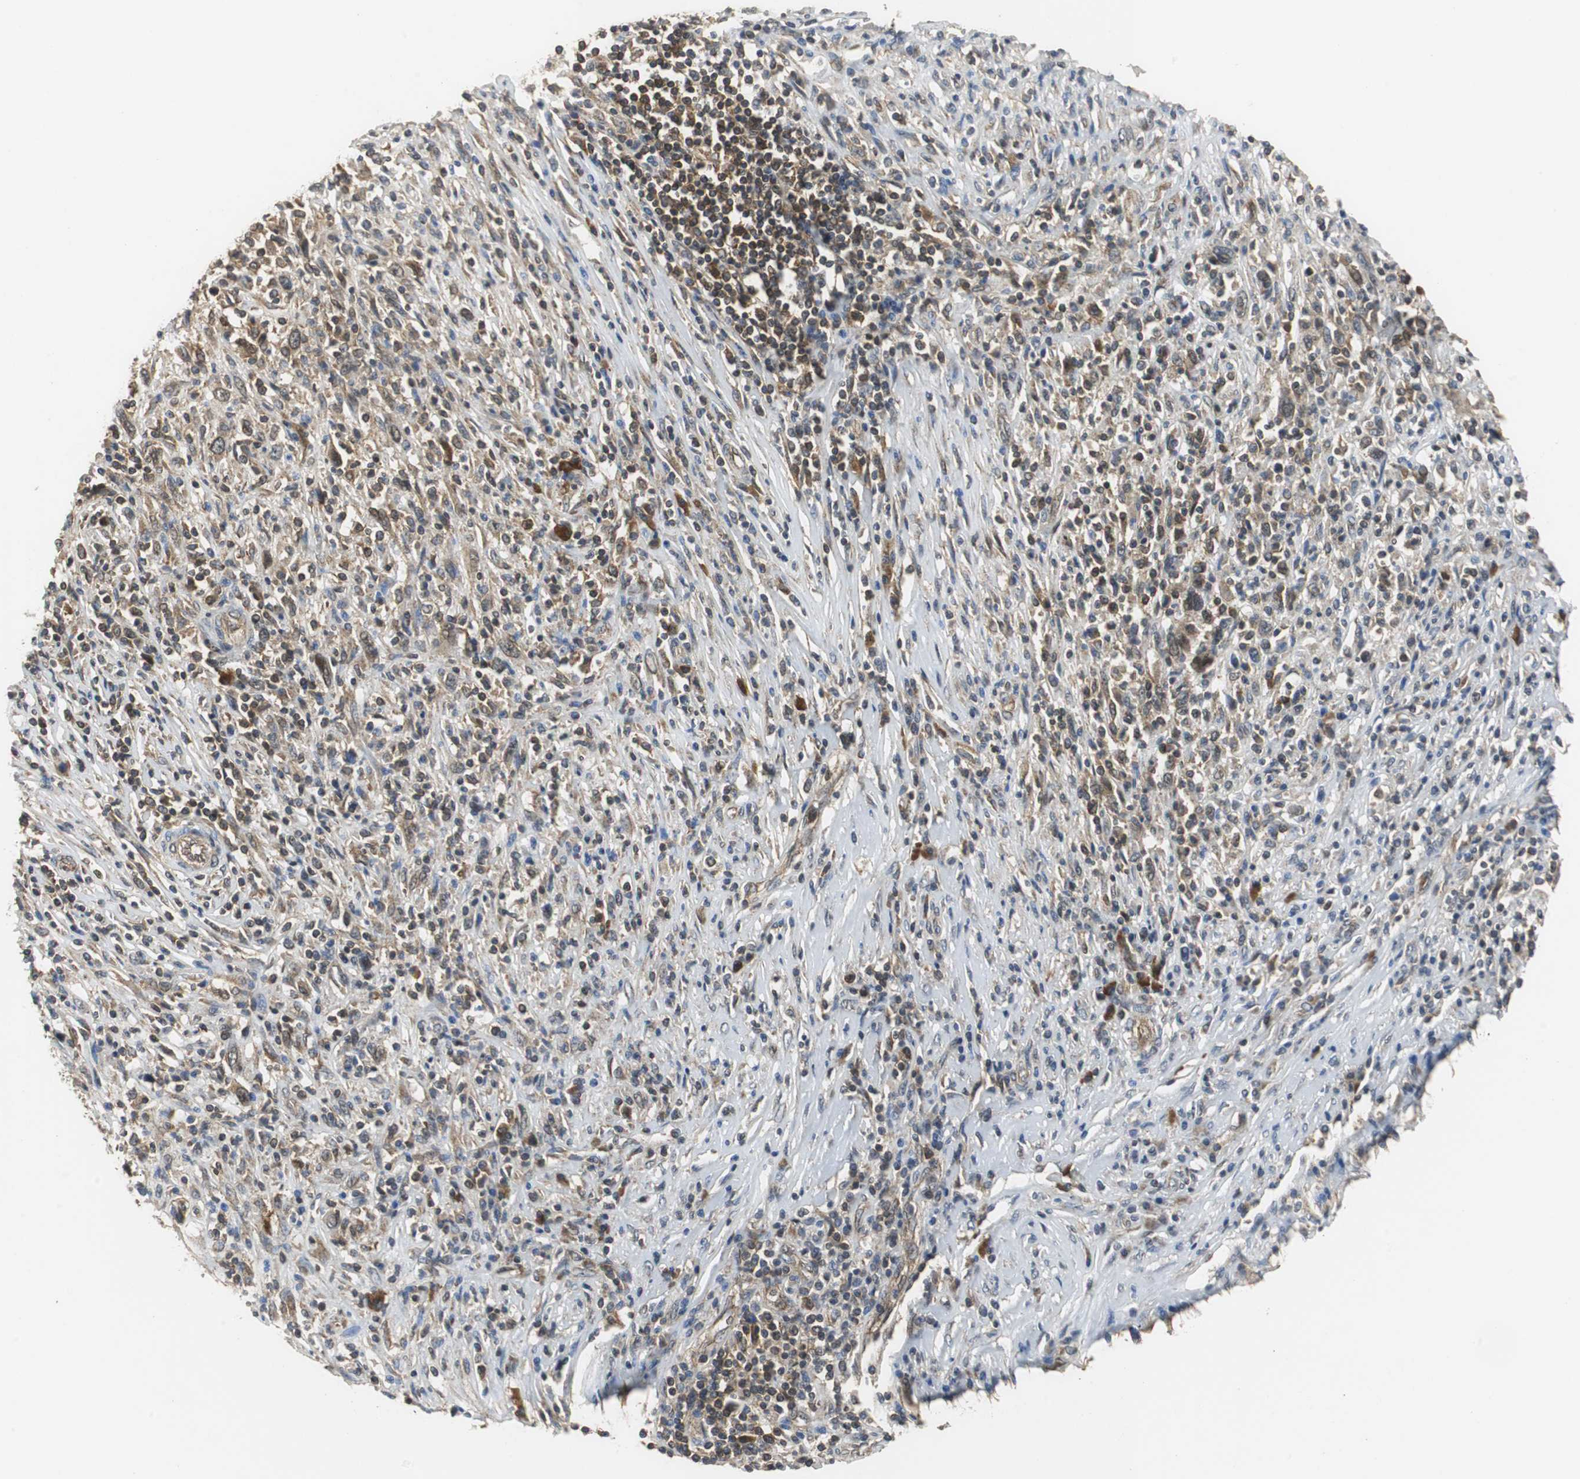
{"staining": {"intensity": "moderate", "quantity": "25%-75%", "location": "cytoplasmic/membranous"}, "tissue": "melanoma", "cell_type": "Tumor cells", "image_type": "cancer", "snomed": [{"axis": "morphology", "description": "Malignant melanoma, Metastatic site"}, {"axis": "topography", "description": "Lymph node"}], "caption": "IHC photomicrograph of neoplastic tissue: melanoma stained using IHC shows medium levels of moderate protein expression localized specifically in the cytoplasmic/membranous of tumor cells, appearing as a cytoplasmic/membranous brown color.", "gene": "VBP1", "patient": {"sex": "male", "age": 61}}